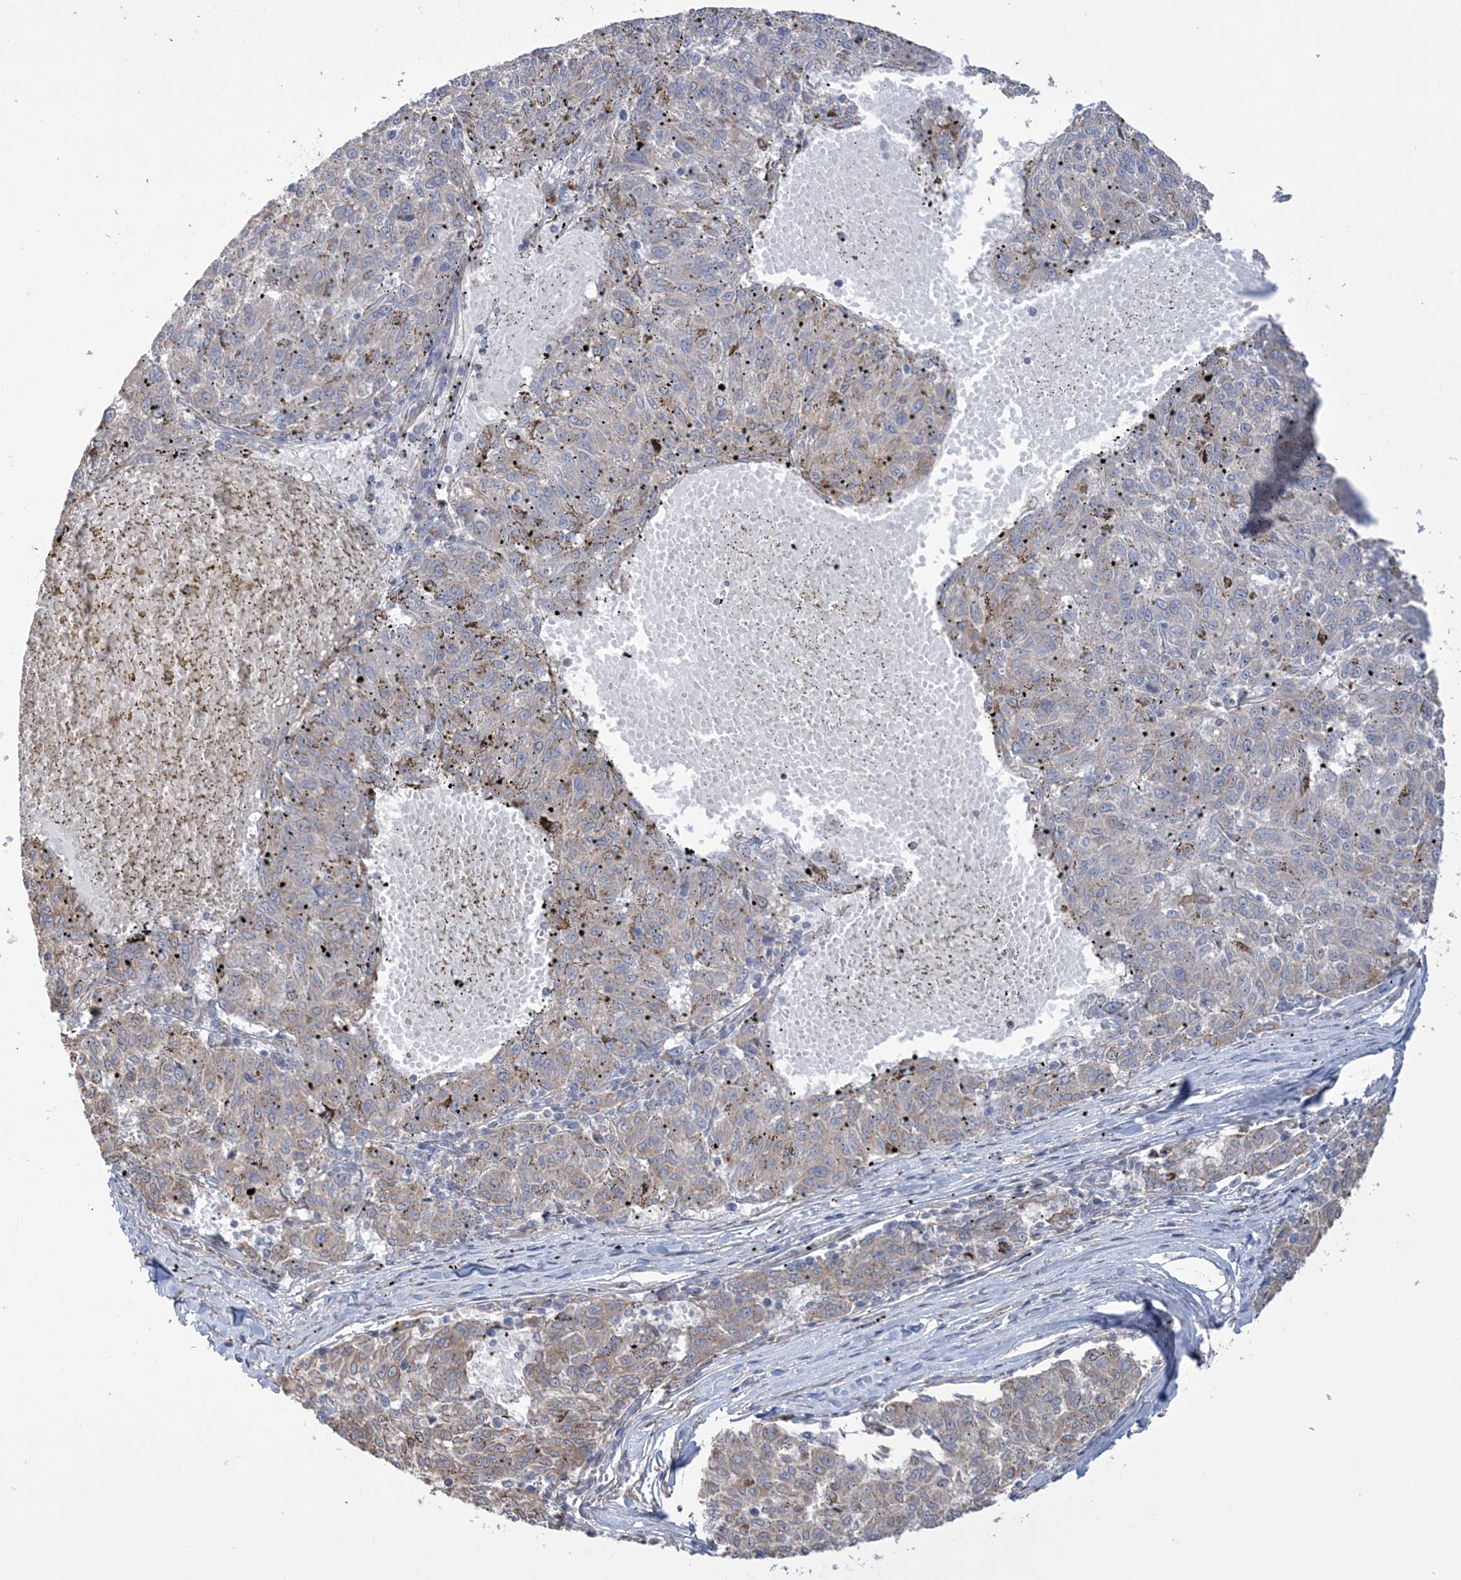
{"staining": {"intensity": "weak", "quantity": "<25%", "location": "cytoplasmic/membranous"}, "tissue": "melanoma", "cell_type": "Tumor cells", "image_type": "cancer", "snomed": [{"axis": "morphology", "description": "Malignant melanoma, NOS"}, {"axis": "topography", "description": "Skin"}], "caption": "This is an immunohistochemistry photomicrograph of melanoma. There is no staining in tumor cells.", "gene": "ZNF821", "patient": {"sex": "female", "age": 72}}